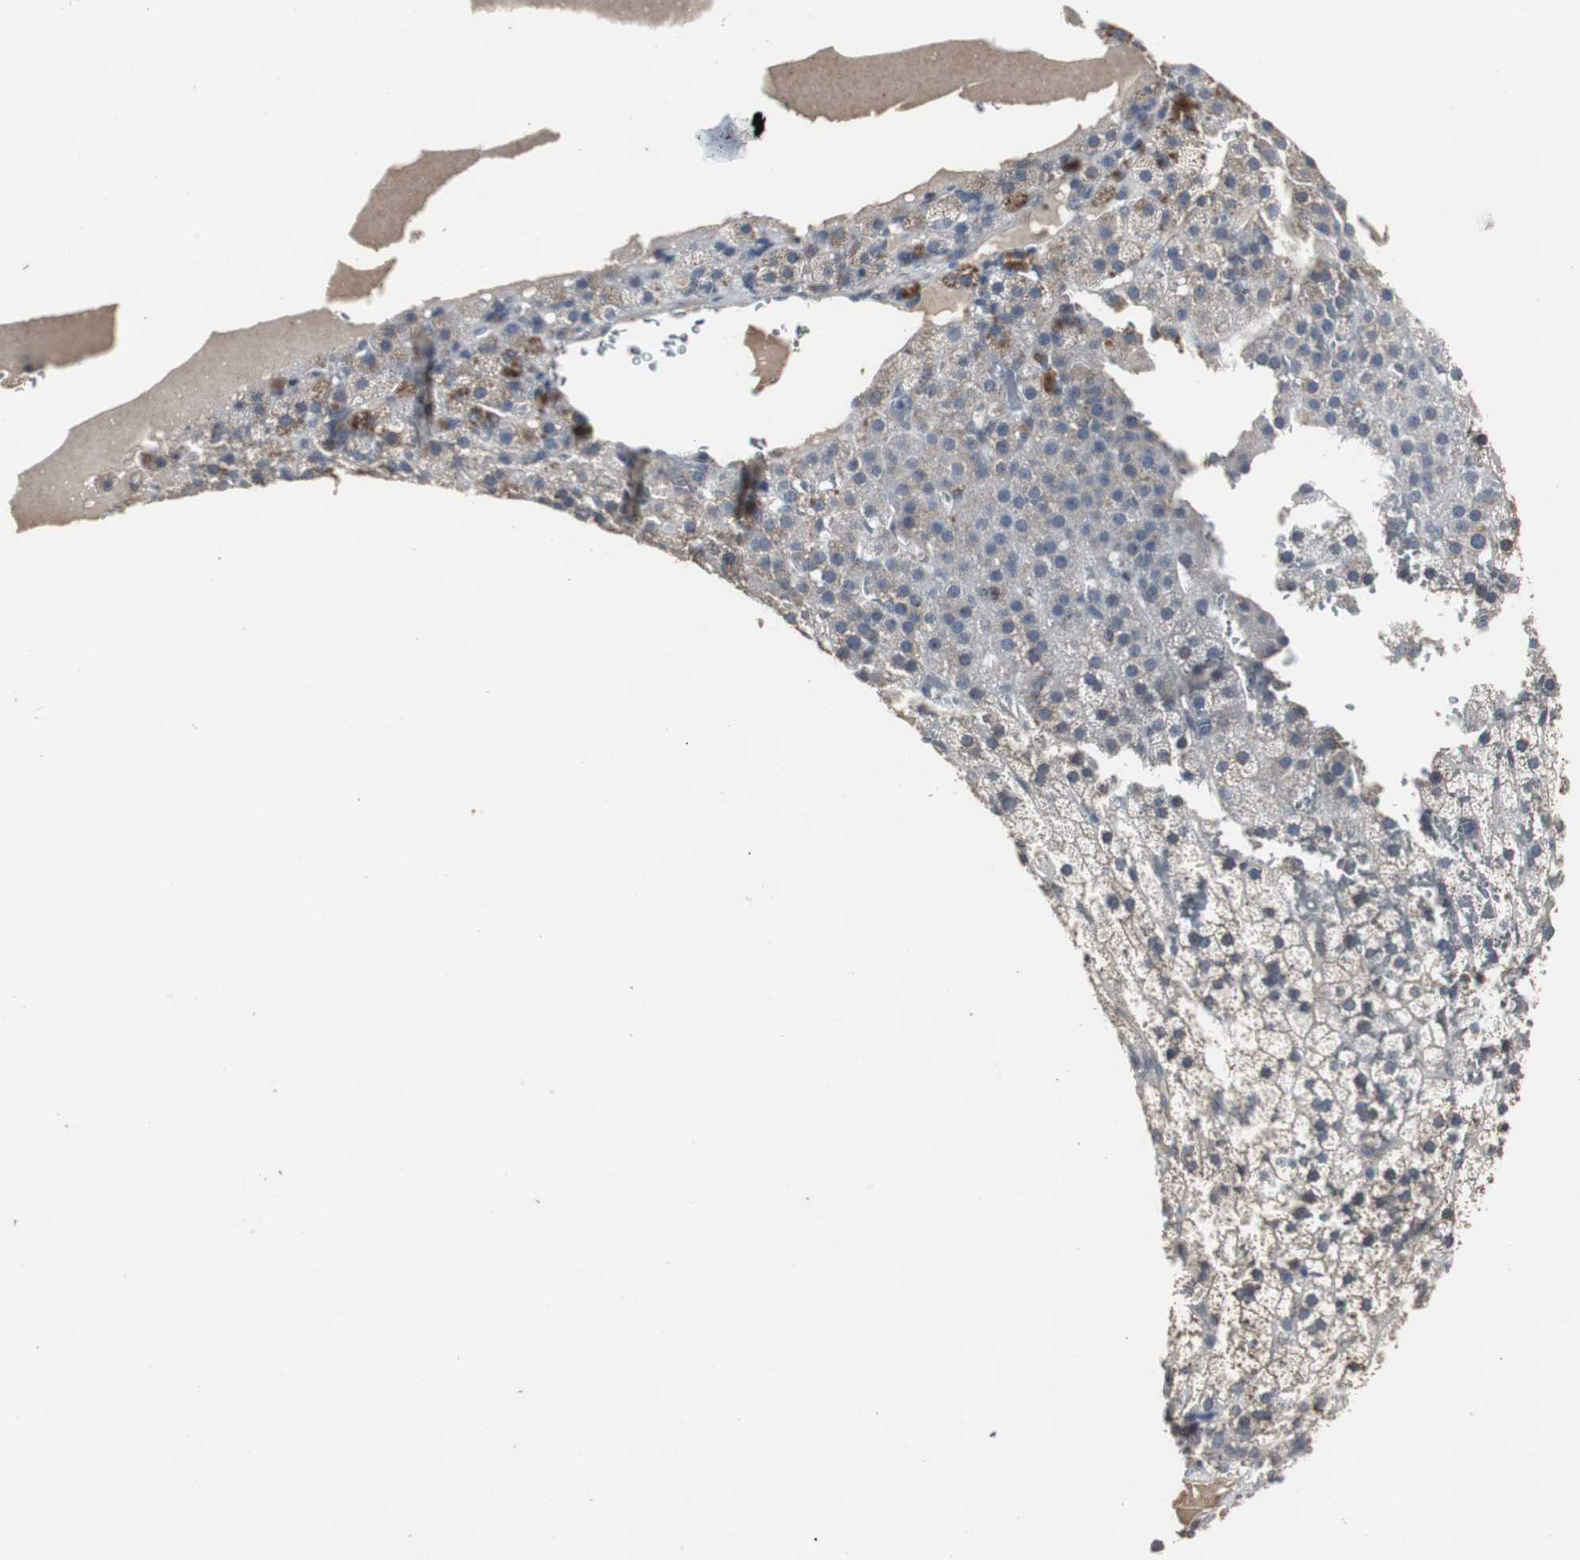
{"staining": {"intensity": "moderate", "quantity": "<25%", "location": "cytoplasmic/membranous"}, "tissue": "adrenal gland", "cell_type": "Glandular cells", "image_type": "normal", "snomed": [{"axis": "morphology", "description": "Normal tissue, NOS"}, {"axis": "topography", "description": "Adrenal gland"}], "caption": "Immunohistochemical staining of unremarkable adrenal gland exhibits low levels of moderate cytoplasmic/membranous expression in about <25% of glandular cells.", "gene": "ACAA1", "patient": {"sex": "male", "age": 35}}